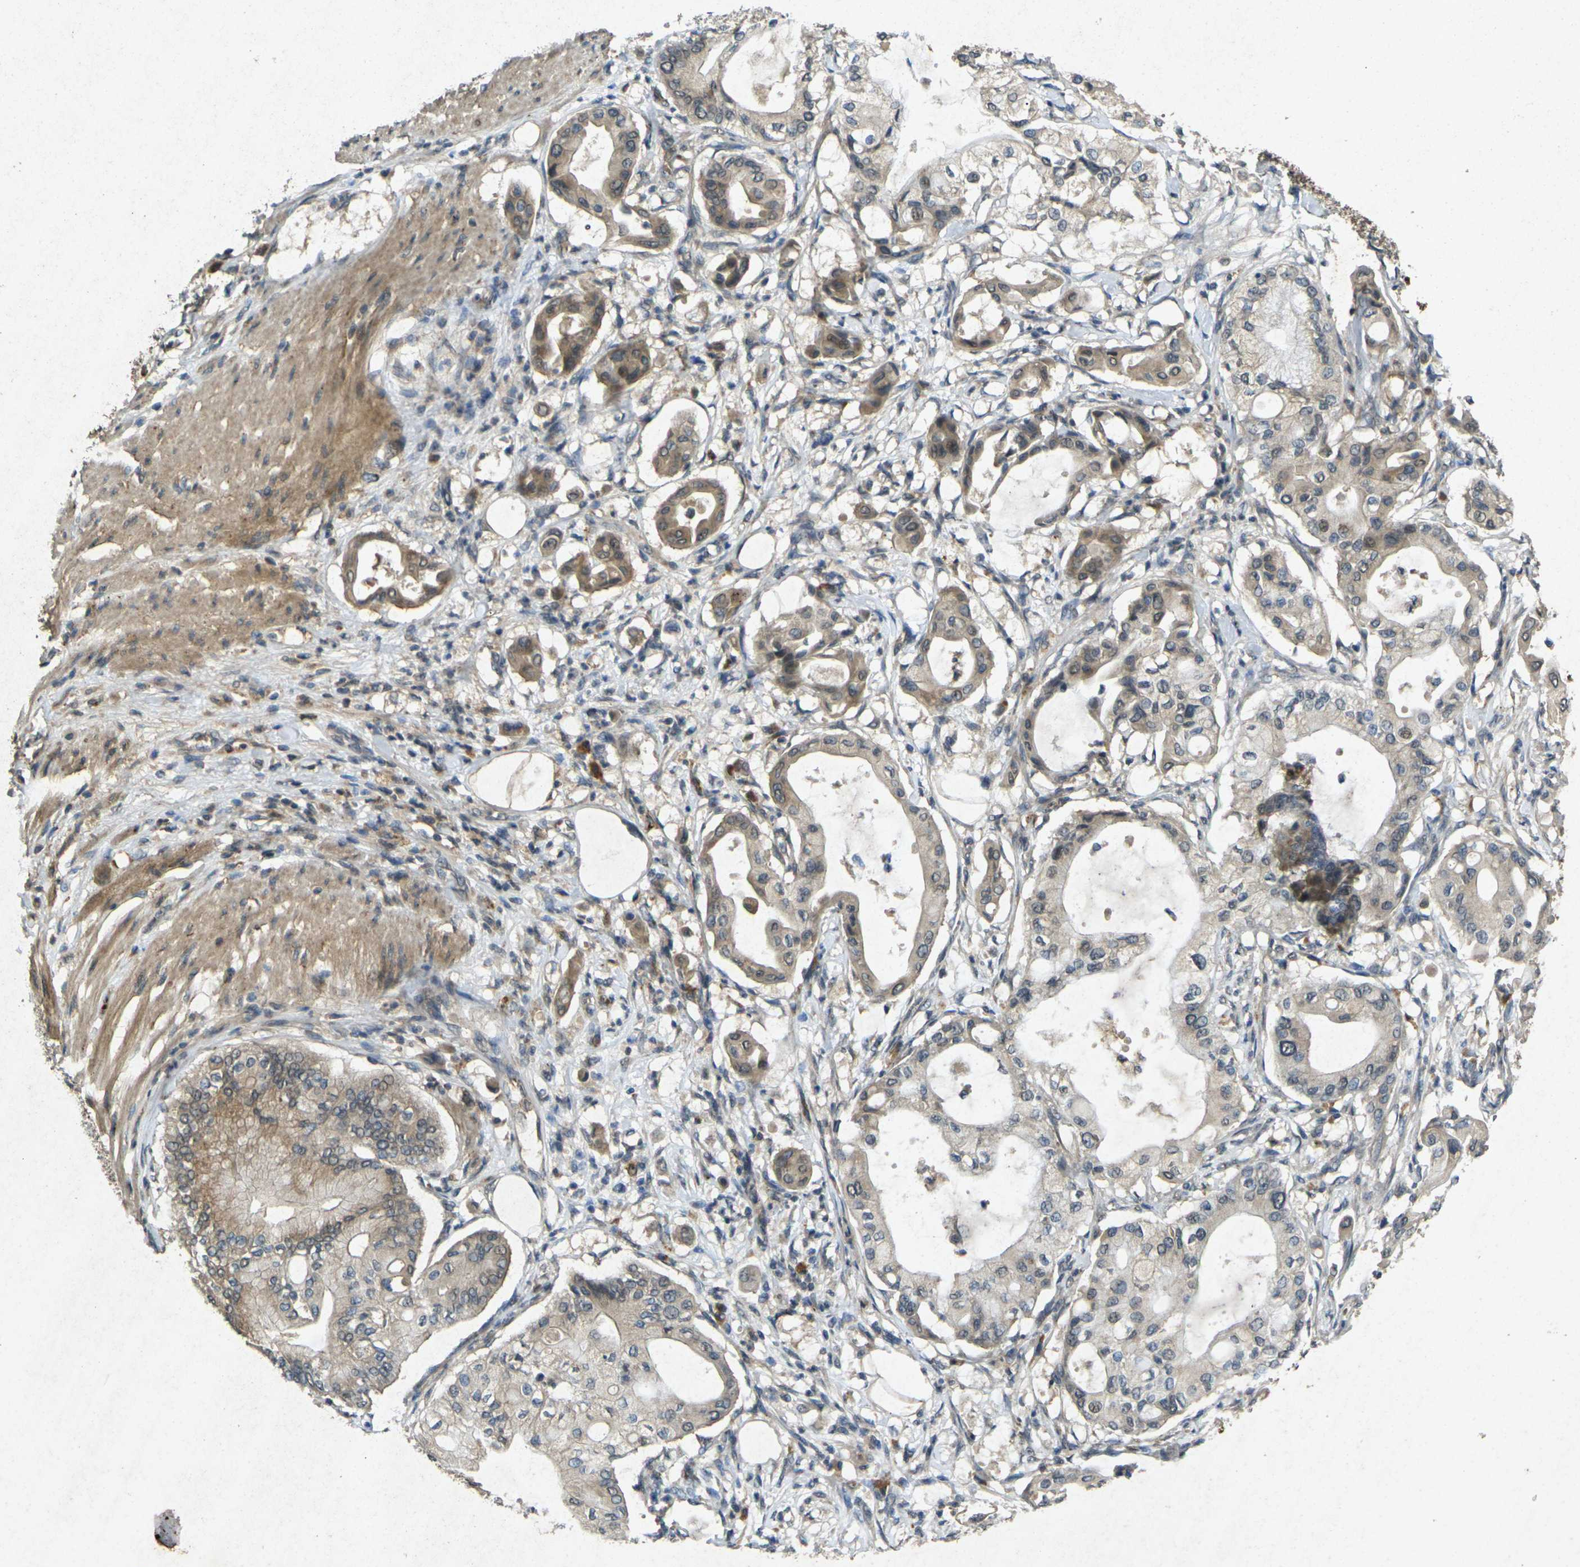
{"staining": {"intensity": "moderate", "quantity": ">75%", "location": "cytoplasmic/membranous"}, "tissue": "pancreatic cancer", "cell_type": "Tumor cells", "image_type": "cancer", "snomed": [{"axis": "morphology", "description": "Adenocarcinoma, NOS"}, {"axis": "morphology", "description": "Adenocarcinoma, metastatic, NOS"}, {"axis": "topography", "description": "Lymph node"}, {"axis": "topography", "description": "Pancreas"}, {"axis": "topography", "description": "Duodenum"}], "caption": "This photomicrograph shows immunohistochemistry staining of metastatic adenocarcinoma (pancreatic), with medium moderate cytoplasmic/membranous expression in about >75% of tumor cells.", "gene": "RGMA", "patient": {"sex": "female", "age": 64}}